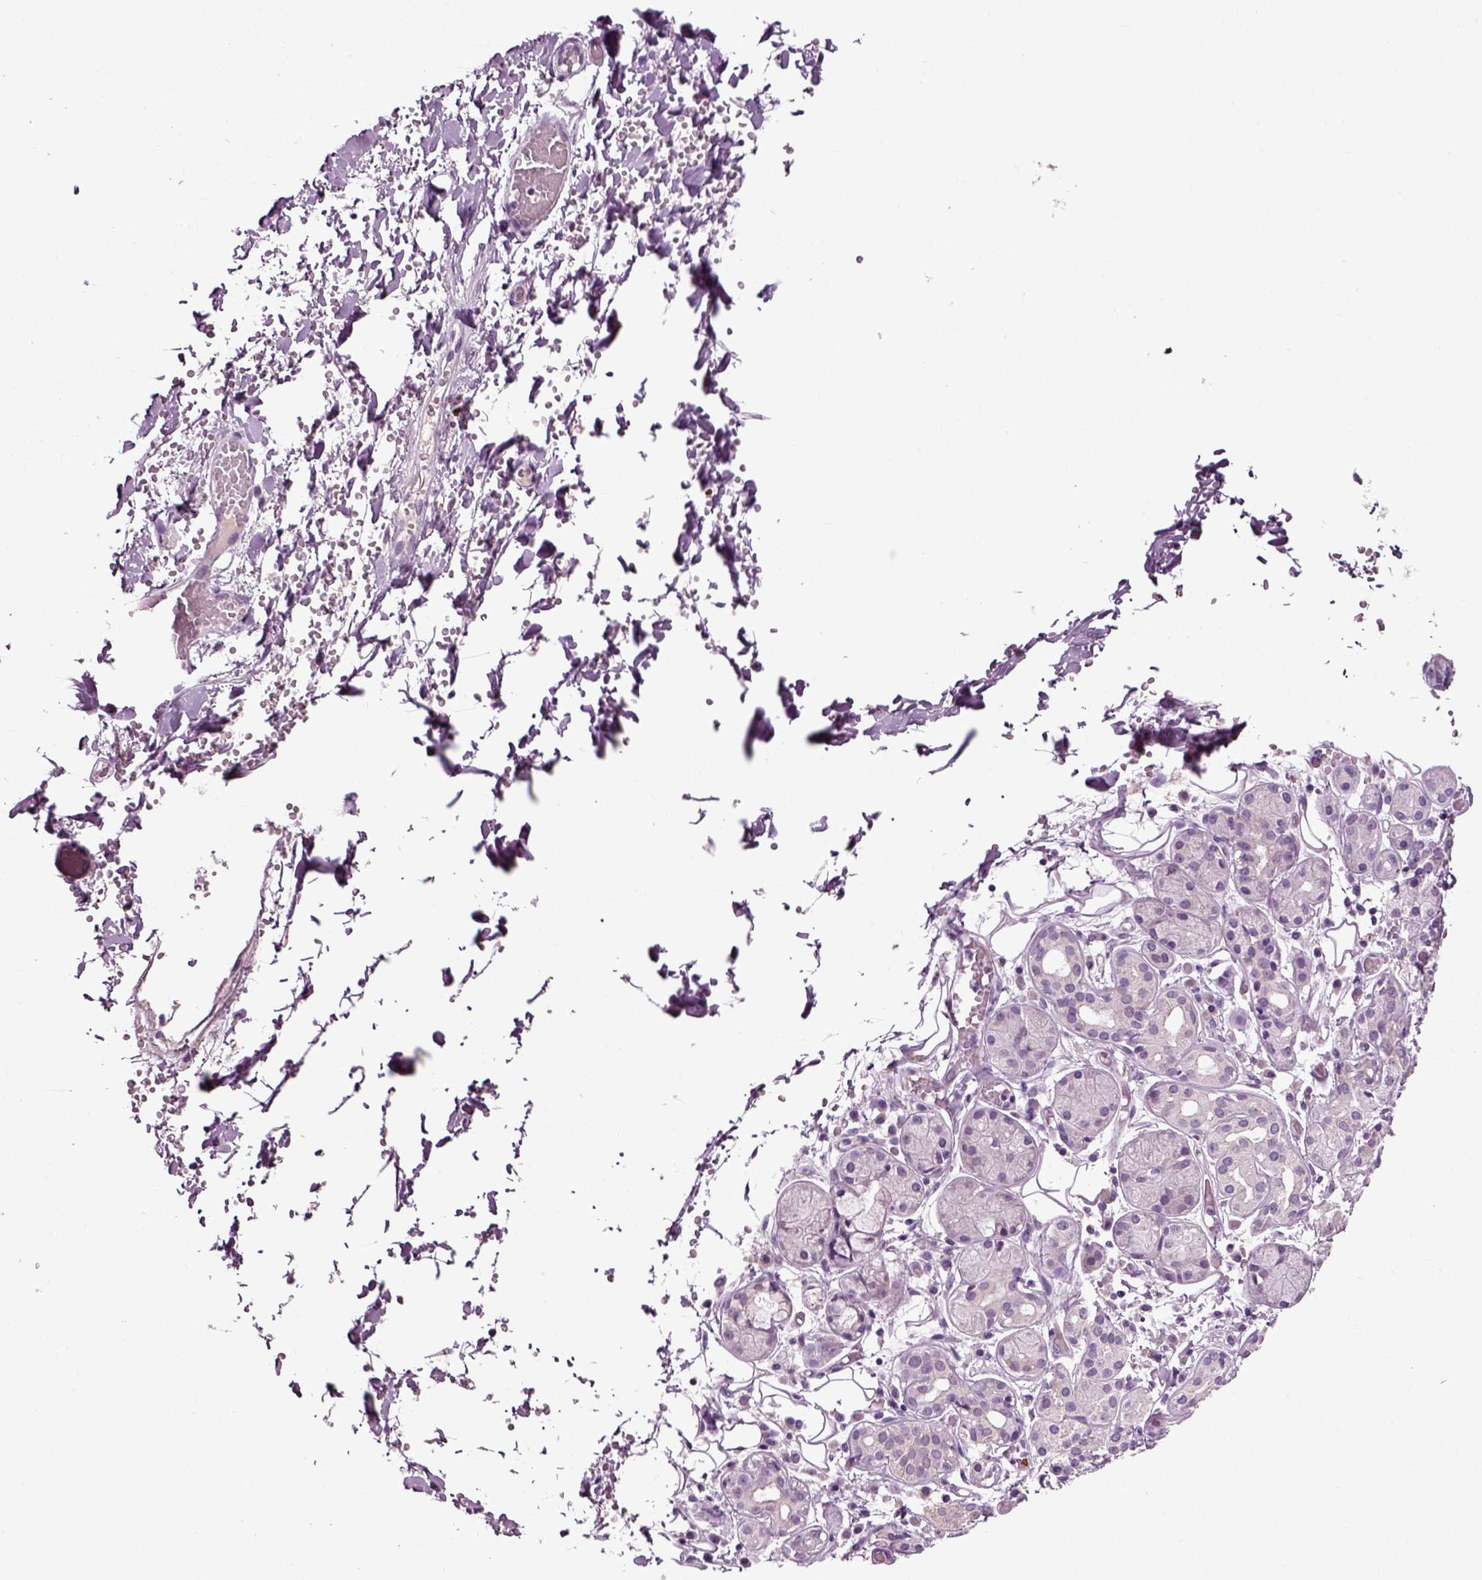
{"staining": {"intensity": "negative", "quantity": "none", "location": "none"}, "tissue": "salivary gland", "cell_type": "Glandular cells", "image_type": "normal", "snomed": [{"axis": "morphology", "description": "Normal tissue, NOS"}, {"axis": "topography", "description": "Salivary gland"}, {"axis": "topography", "description": "Peripheral nerve tissue"}], "caption": "This is a micrograph of immunohistochemistry staining of benign salivary gland, which shows no expression in glandular cells. (DAB immunohistochemistry (IHC), high magnification).", "gene": "SPATA17", "patient": {"sex": "male", "age": 71}}